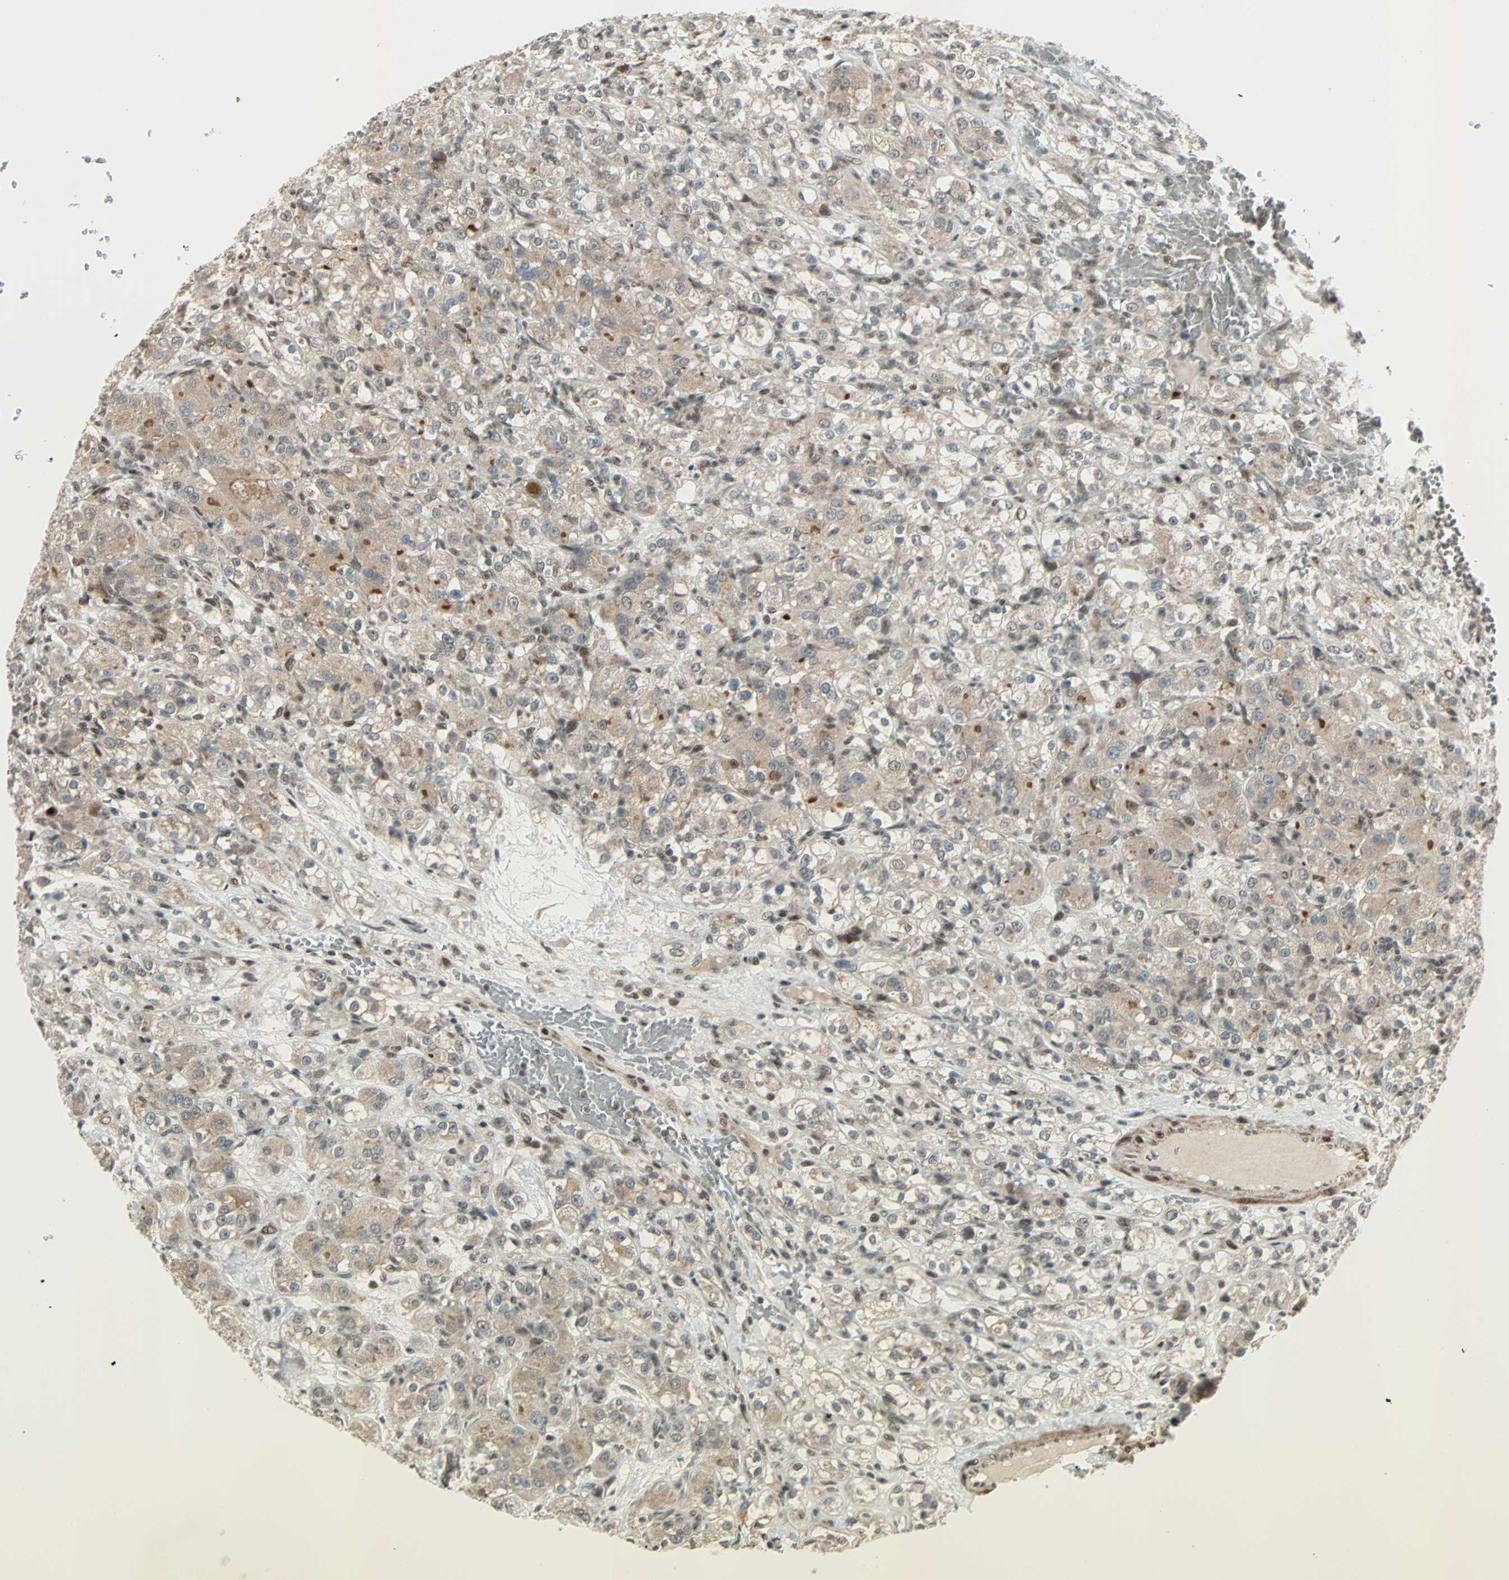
{"staining": {"intensity": "moderate", "quantity": ">75%", "location": "cytoplasmic/membranous"}, "tissue": "renal cancer", "cell_type": "Tumor cells", "image_type": "cancer", "snomed": [{"axis": "morphology", "description": "Normal tissue, NOS"}, {"axis": "morphology", "description": "Adenocarcinoma, NOS"}, {"axis": "topography", "description": "Kidney"}], "caption": "Renal cancer (adenocarcinoma) stained for a protein demonstrates moderate cytoplasmic/membranous positivity in tumor cells.", "gene": "CBX4", "patient": {"sex": "male", "age": 61}}